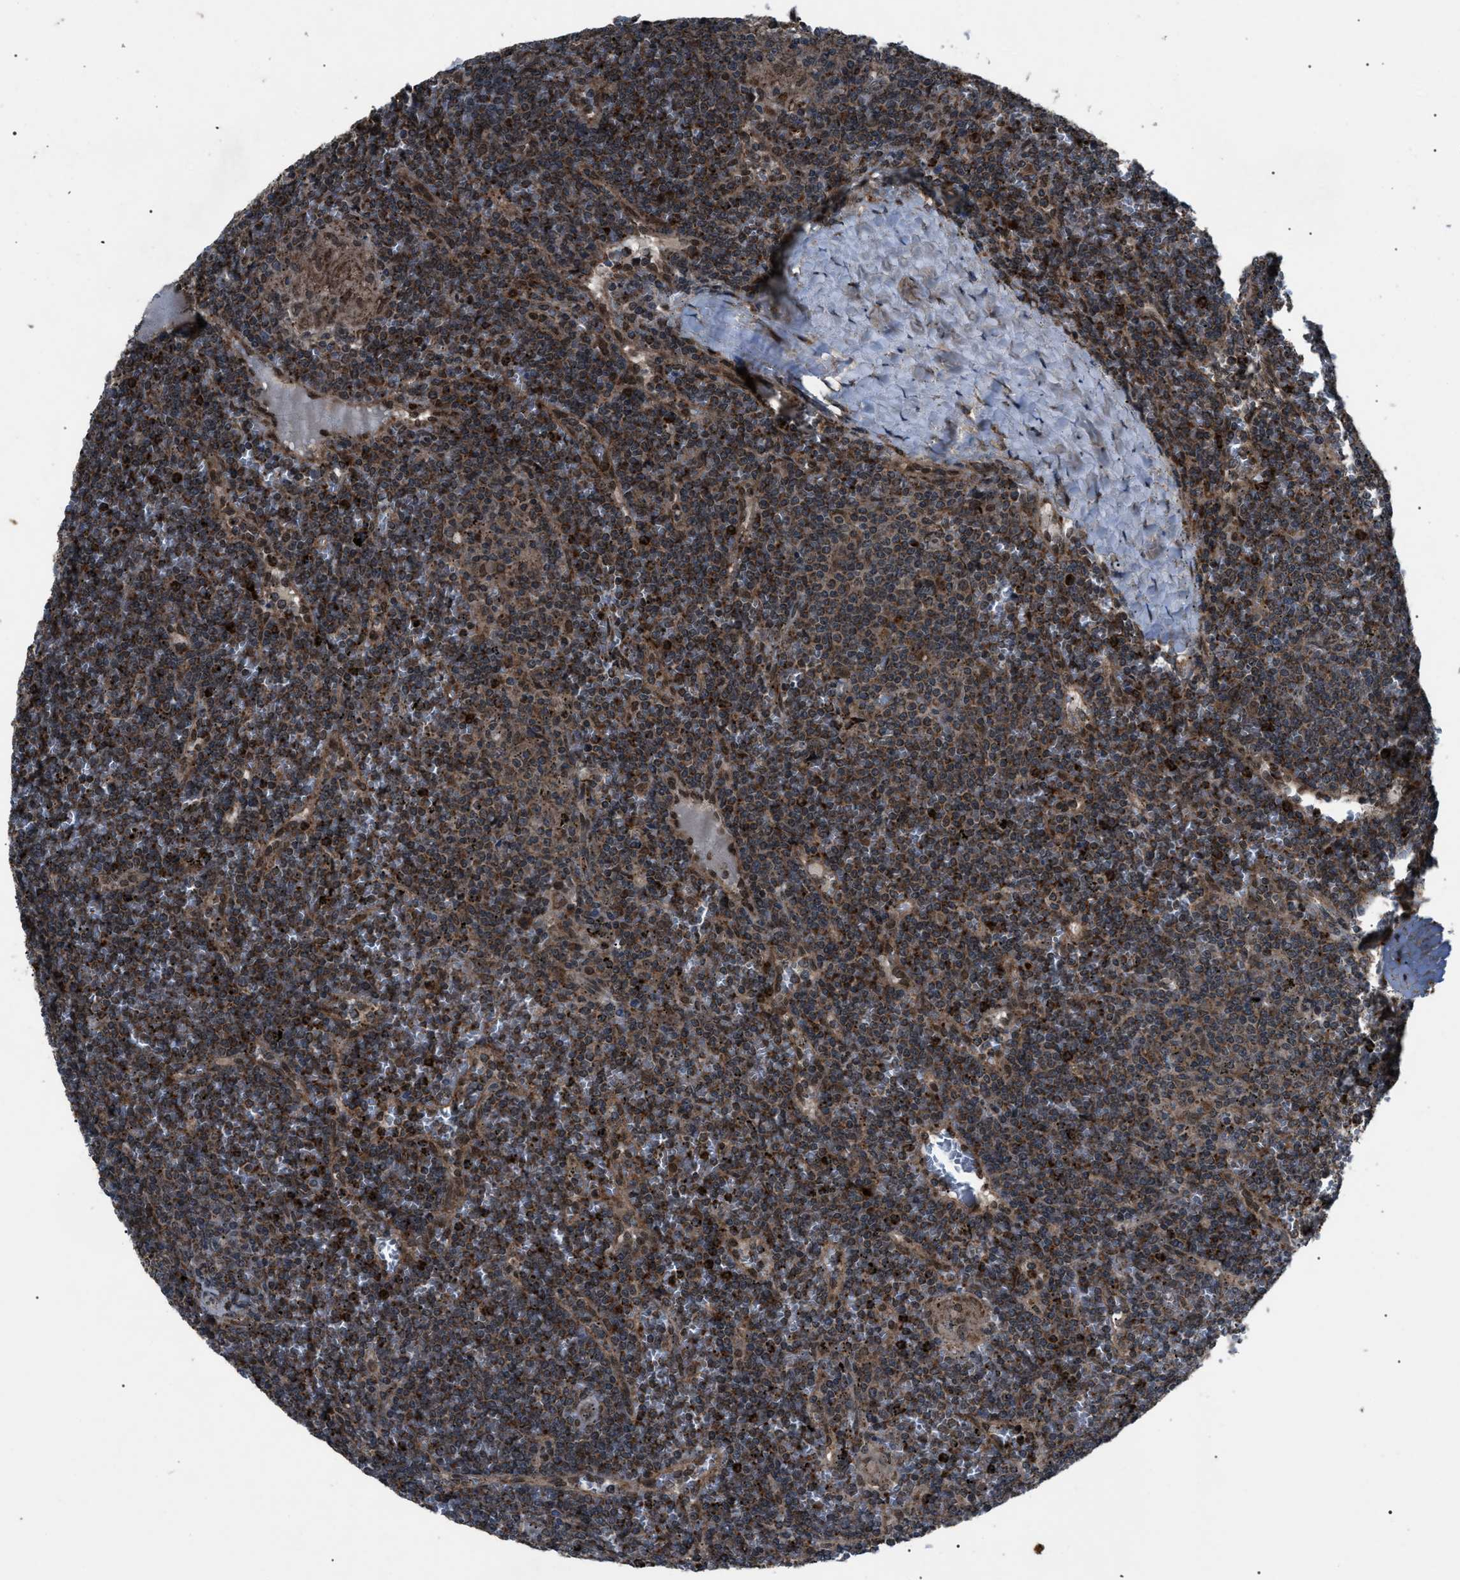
{"staining": {"intensity": "strong", "quantity": ">75%", "location": "cytoplasmic/membranous"}, "tissue": "lymphoma", "cell_type": "Tumor cells", "image_type": "cancer", "snomed": [{"axis": "morphology", "description": "Malignant lymphoma, non-Hodgkin's type, Low grade"}, {"axis": "topography", "description": "Spleen"}], "caption": "Lymphoma stained for a protein reveals strong cytoplasmic/membranous positivity in tumor cells.", "gene": "ZFAND2A", "patient": {"sex": "female", "age": 19}}